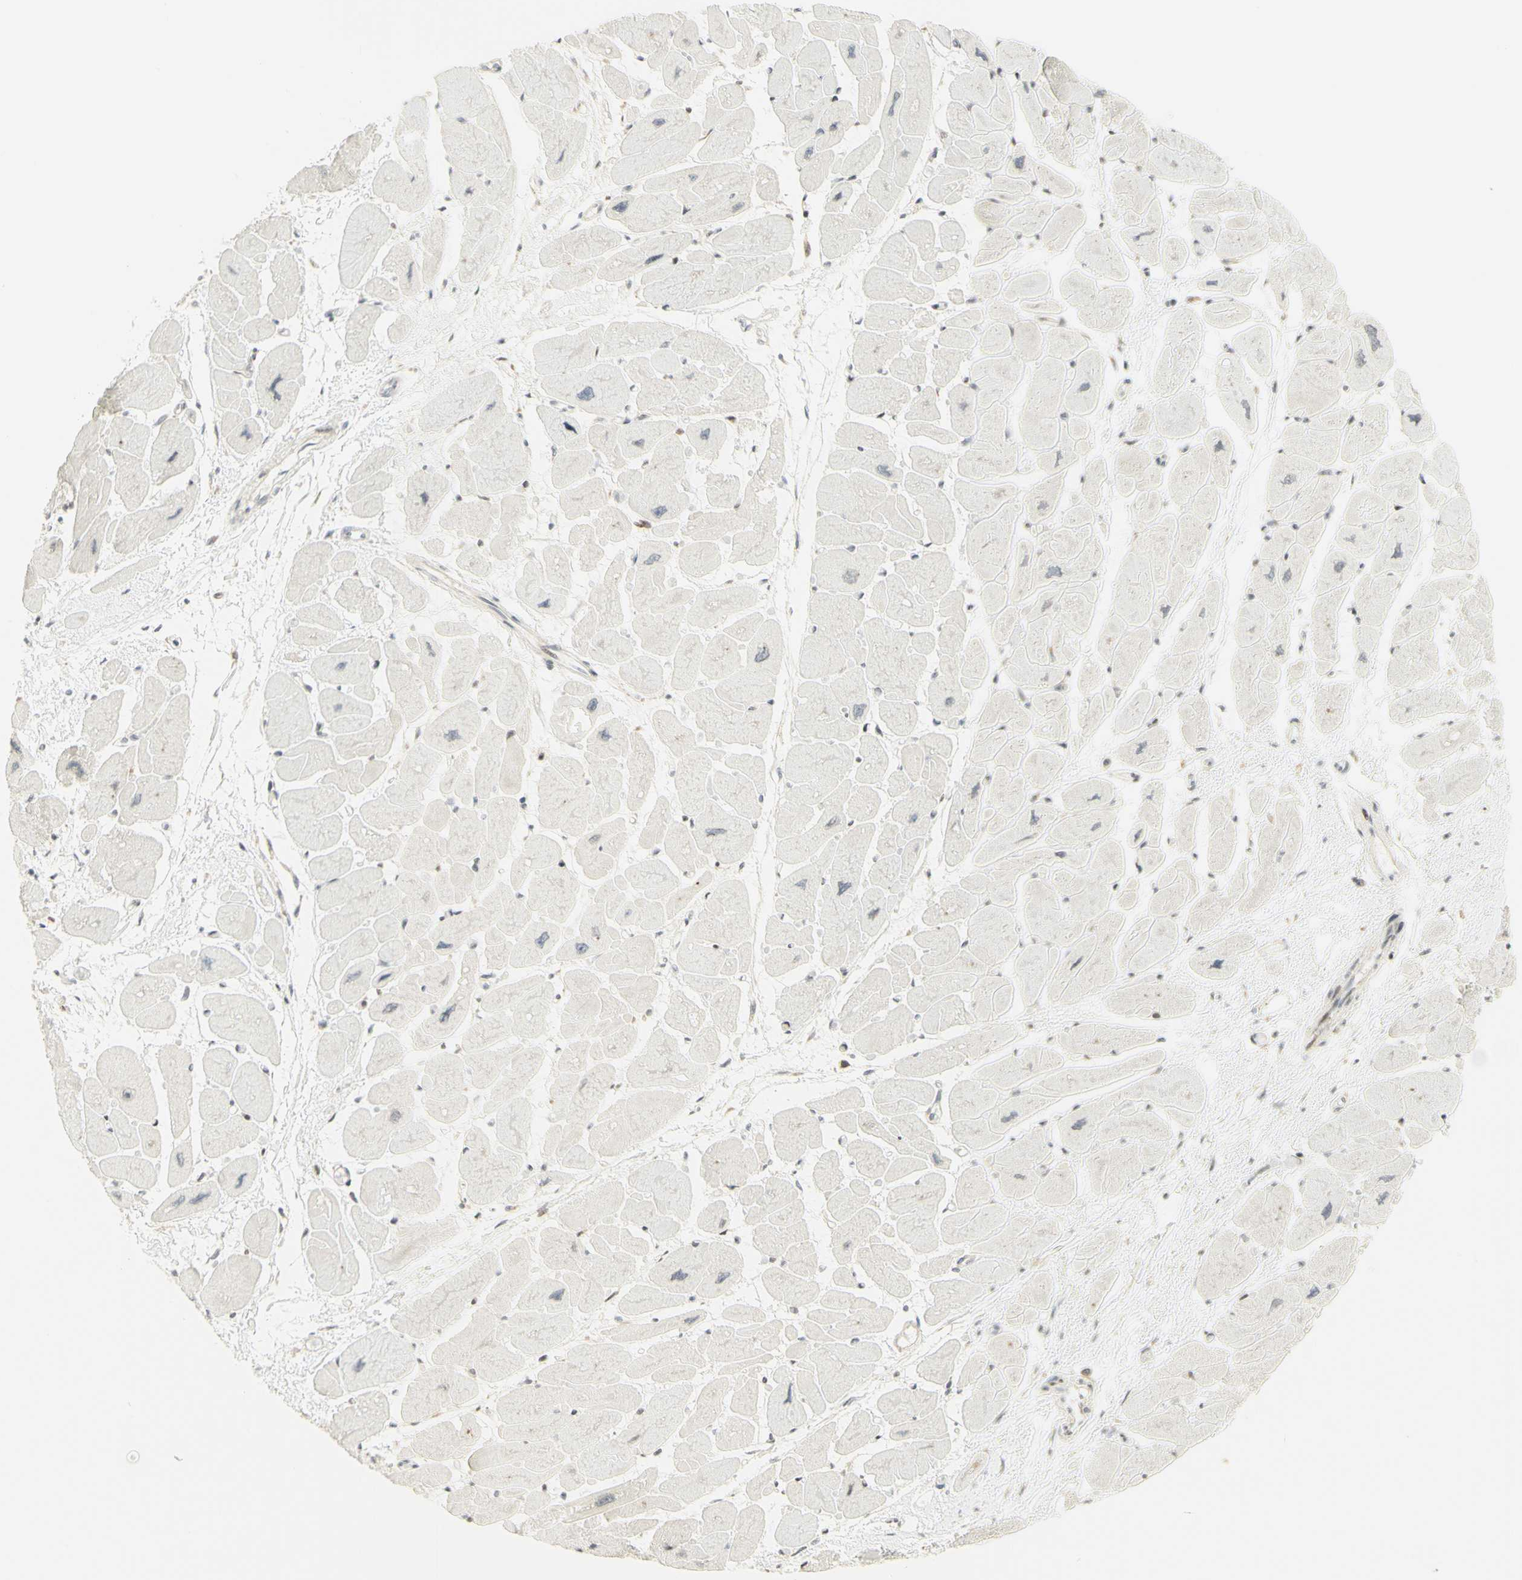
{"staining": {"intensity": "moderate", "quantity": "<25%", "location": "nuclear"}, "tissue": "heart muscle", "cell_type": "Cardiomyocytes", "image_type": "normal", "snomed": [{"axis": "morphology", "description": "Normal tissue, NOS"}, {"axis": "topography", "description": "Heart"}], "caption": "Heart muscle stained with immunohistochemistry (IHC) displays moderate nuclear expression in approximately <25% of cardiomyocytes. (DAB (3,3'-diaminobenzidine) IHC with brightfield microscopy, high magnification).", "gene": "KIF11", "patient": {"sex": "female", "age": 54}}